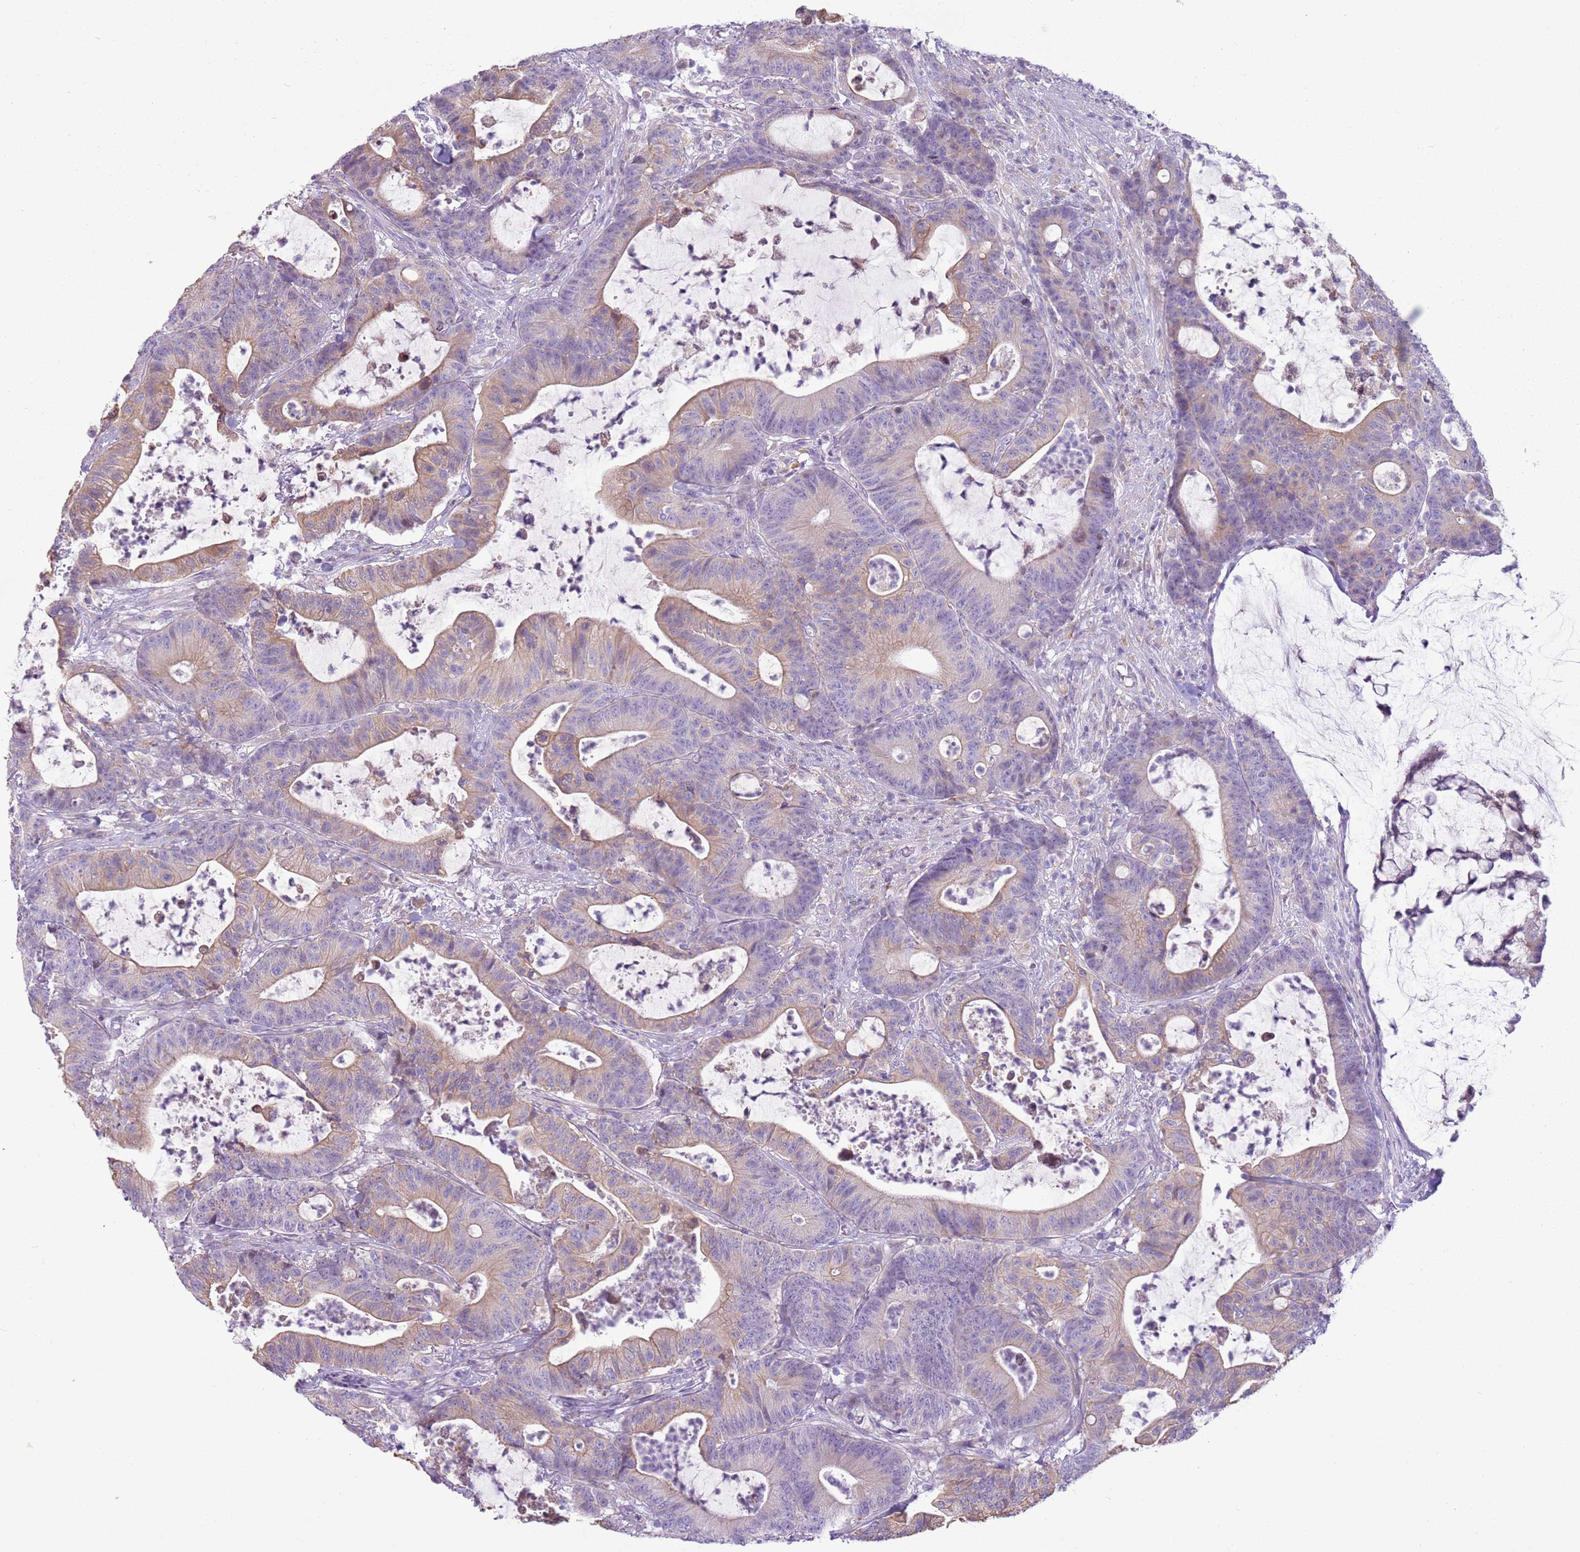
{"staining": {"intensity": "weak", "quantity": "25%-75%", "location": "cytoplasmic/membranous"}, "tissue": "colorectal cancer", "cell_type": "Tumor cells", "image_type": "cancer", "snomed": [{"axis": "morphology", "description": "Adenocarcinoma, NOS"}, {"axis": "topography", "description": "Colon"}], "caption": "High-magnification brightfield microscopy of adenocarcinoma (colorectal) stained with DAB (3,3'-diaminobenzidine) (brown) and counterstained with hematoxylin (blue). tumor cells exhibit weak cytoplasmic/membranous staining is seen in about25%-75% of cells.", "gene": "OAF", "patient": {"sex": "female", "age": 84}}